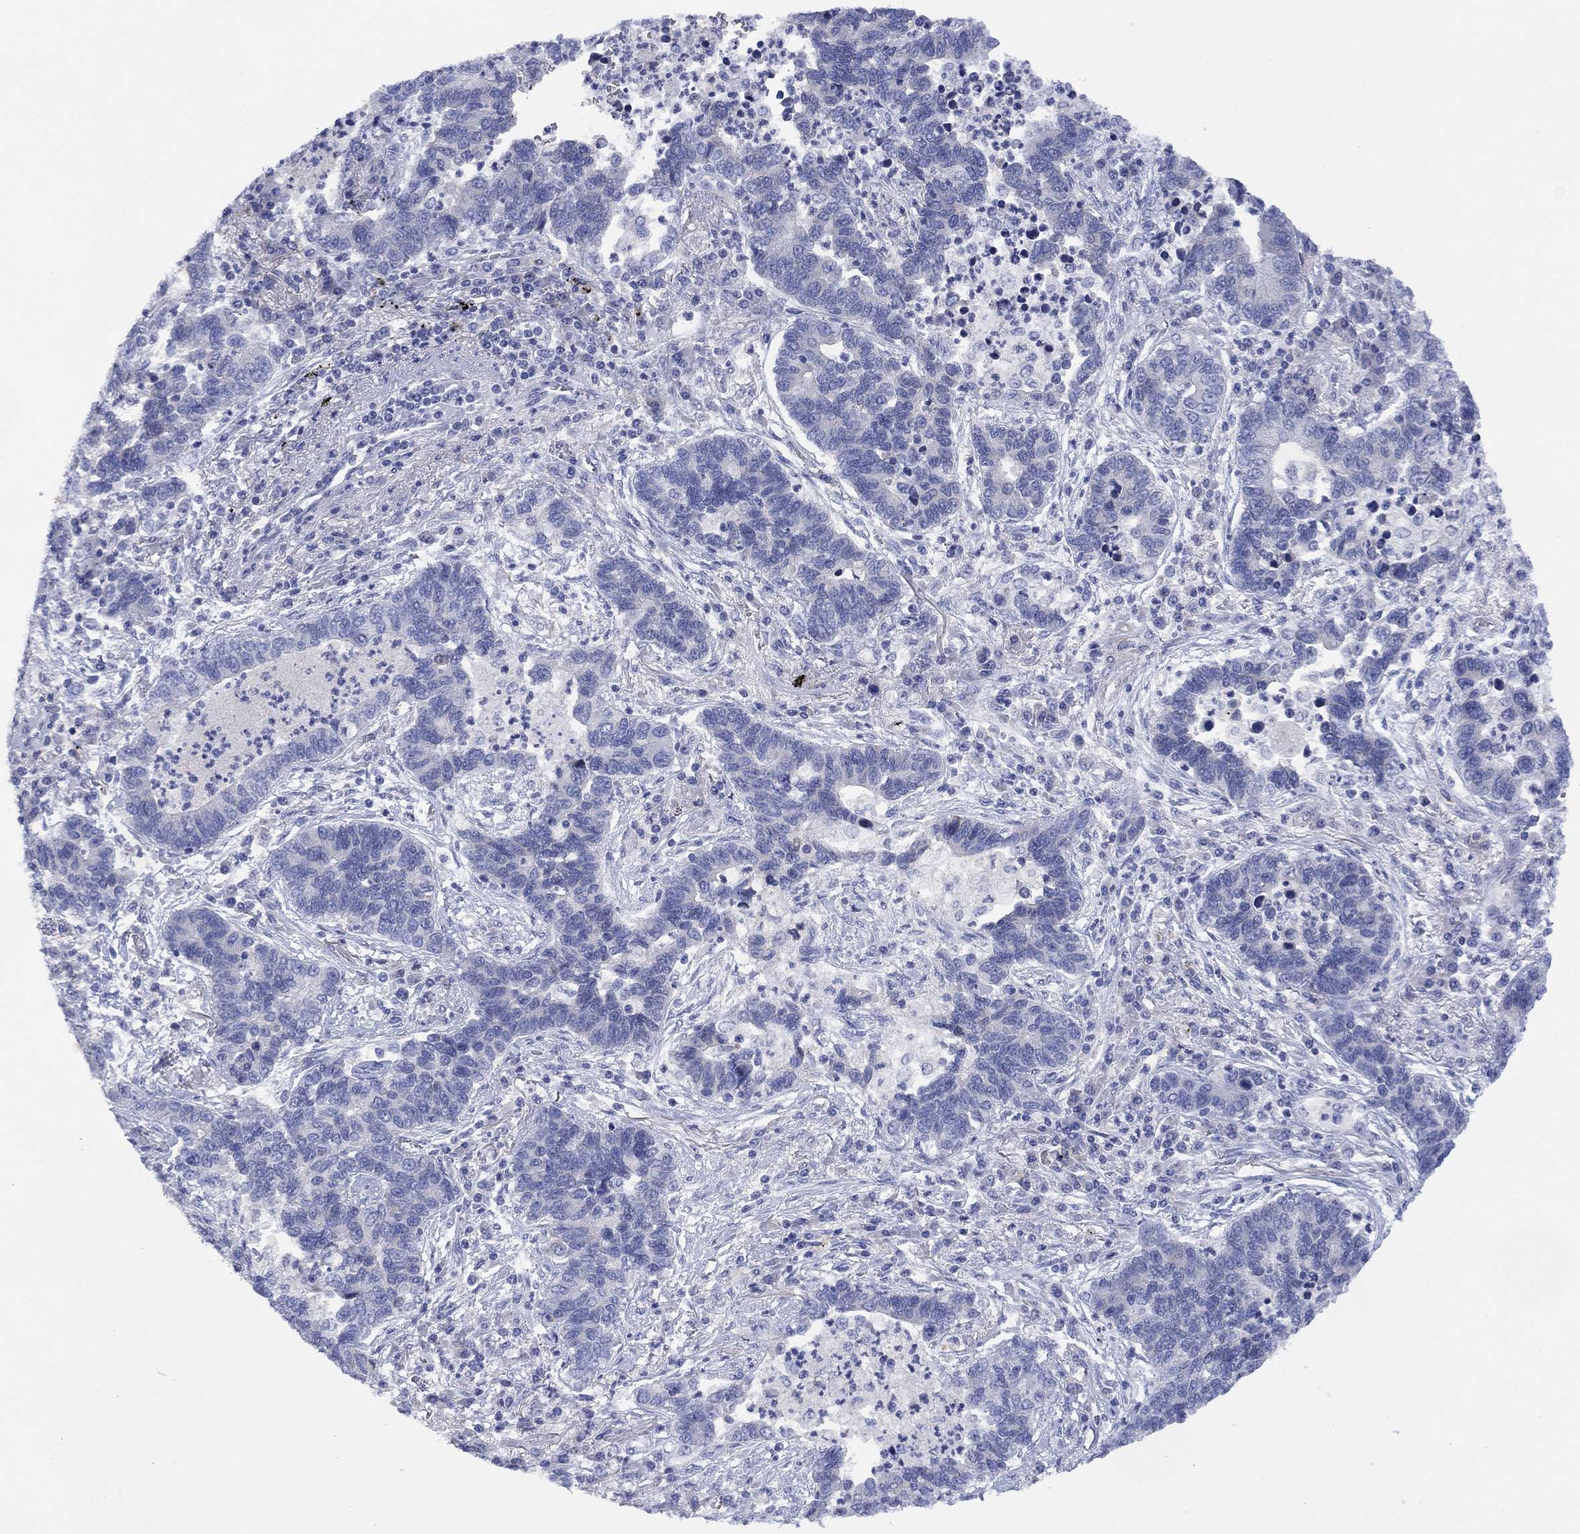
{"staining": {"intensity": "negative", "quantity": "none", "location": "none"}, "tissue": "lung cancer", "cell_type": "Tumor cells", "image_type": "cancer", "snomed": [{"axis": "morphology", "description": "Adenocarcinoma, NOS"}, {"axis": "topography", "description": "Lung"}], "caption": "There is no significant expression in tumor cells of lung cancer (adenocarcinoma). (Brightfield microscopy of DAB immunohistochemistry (IHC) at high magnification).", "gene": "CHRNA3", "patient": {"sex": "female", "age": 57}}